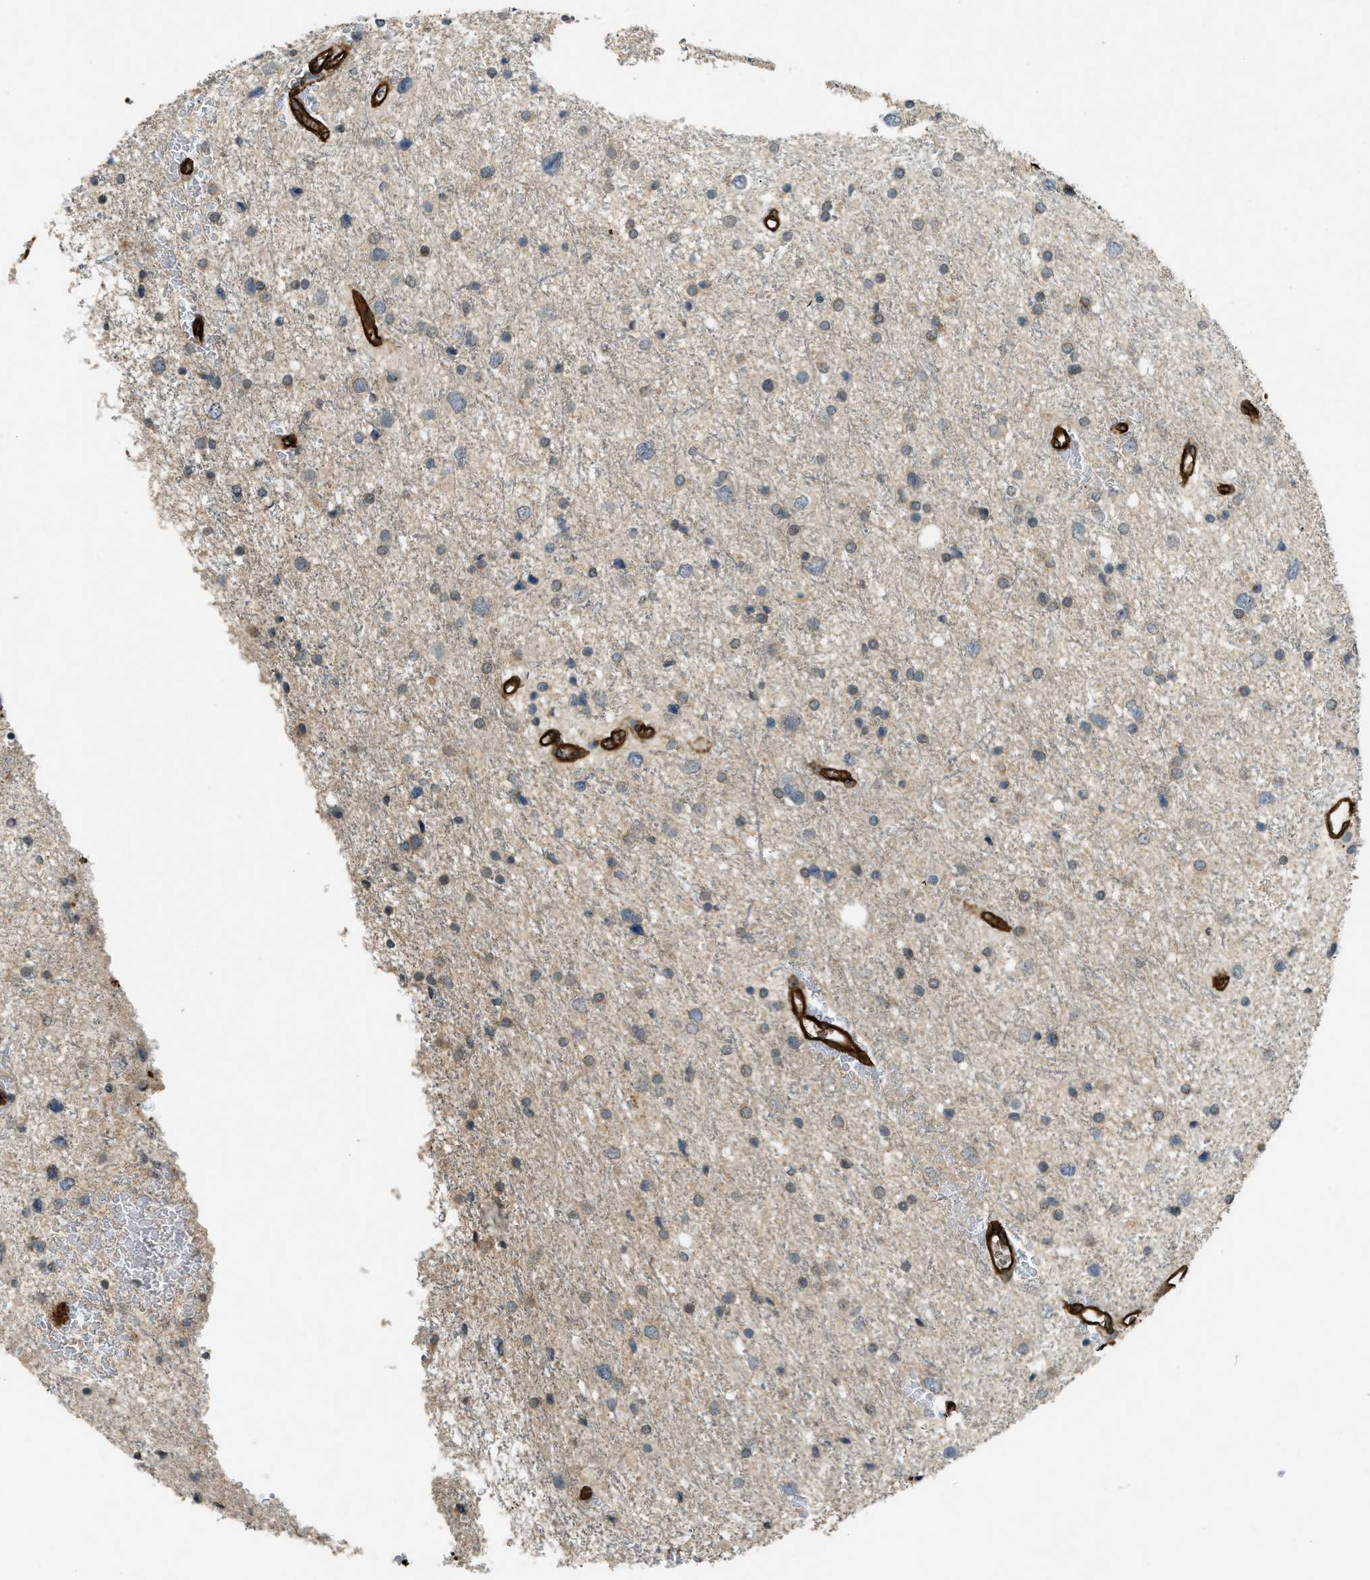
{"staining": {"intensity": "weak", "quantity": "25%-75%", "location": "cytoplasmic/membranous"}, "tissue": "glioma", "cell_type": "Tumor cells", "image_type": "cancer", "snomed": [{"axis": "morphology", "description": "Glioma, malignant, Low grade"}, {"axis": "topography", "description": "Brain"}], "caption": "Malignant glioma (low-grade) tissue shows weak cytoplasmic/membranous staining in about 25%-75% of tumor cells (DAB IHC, brown staining for protein, blue staining for nuclei).", "gene": "NMB", "patient": {"sex": "female", "age": 37}}